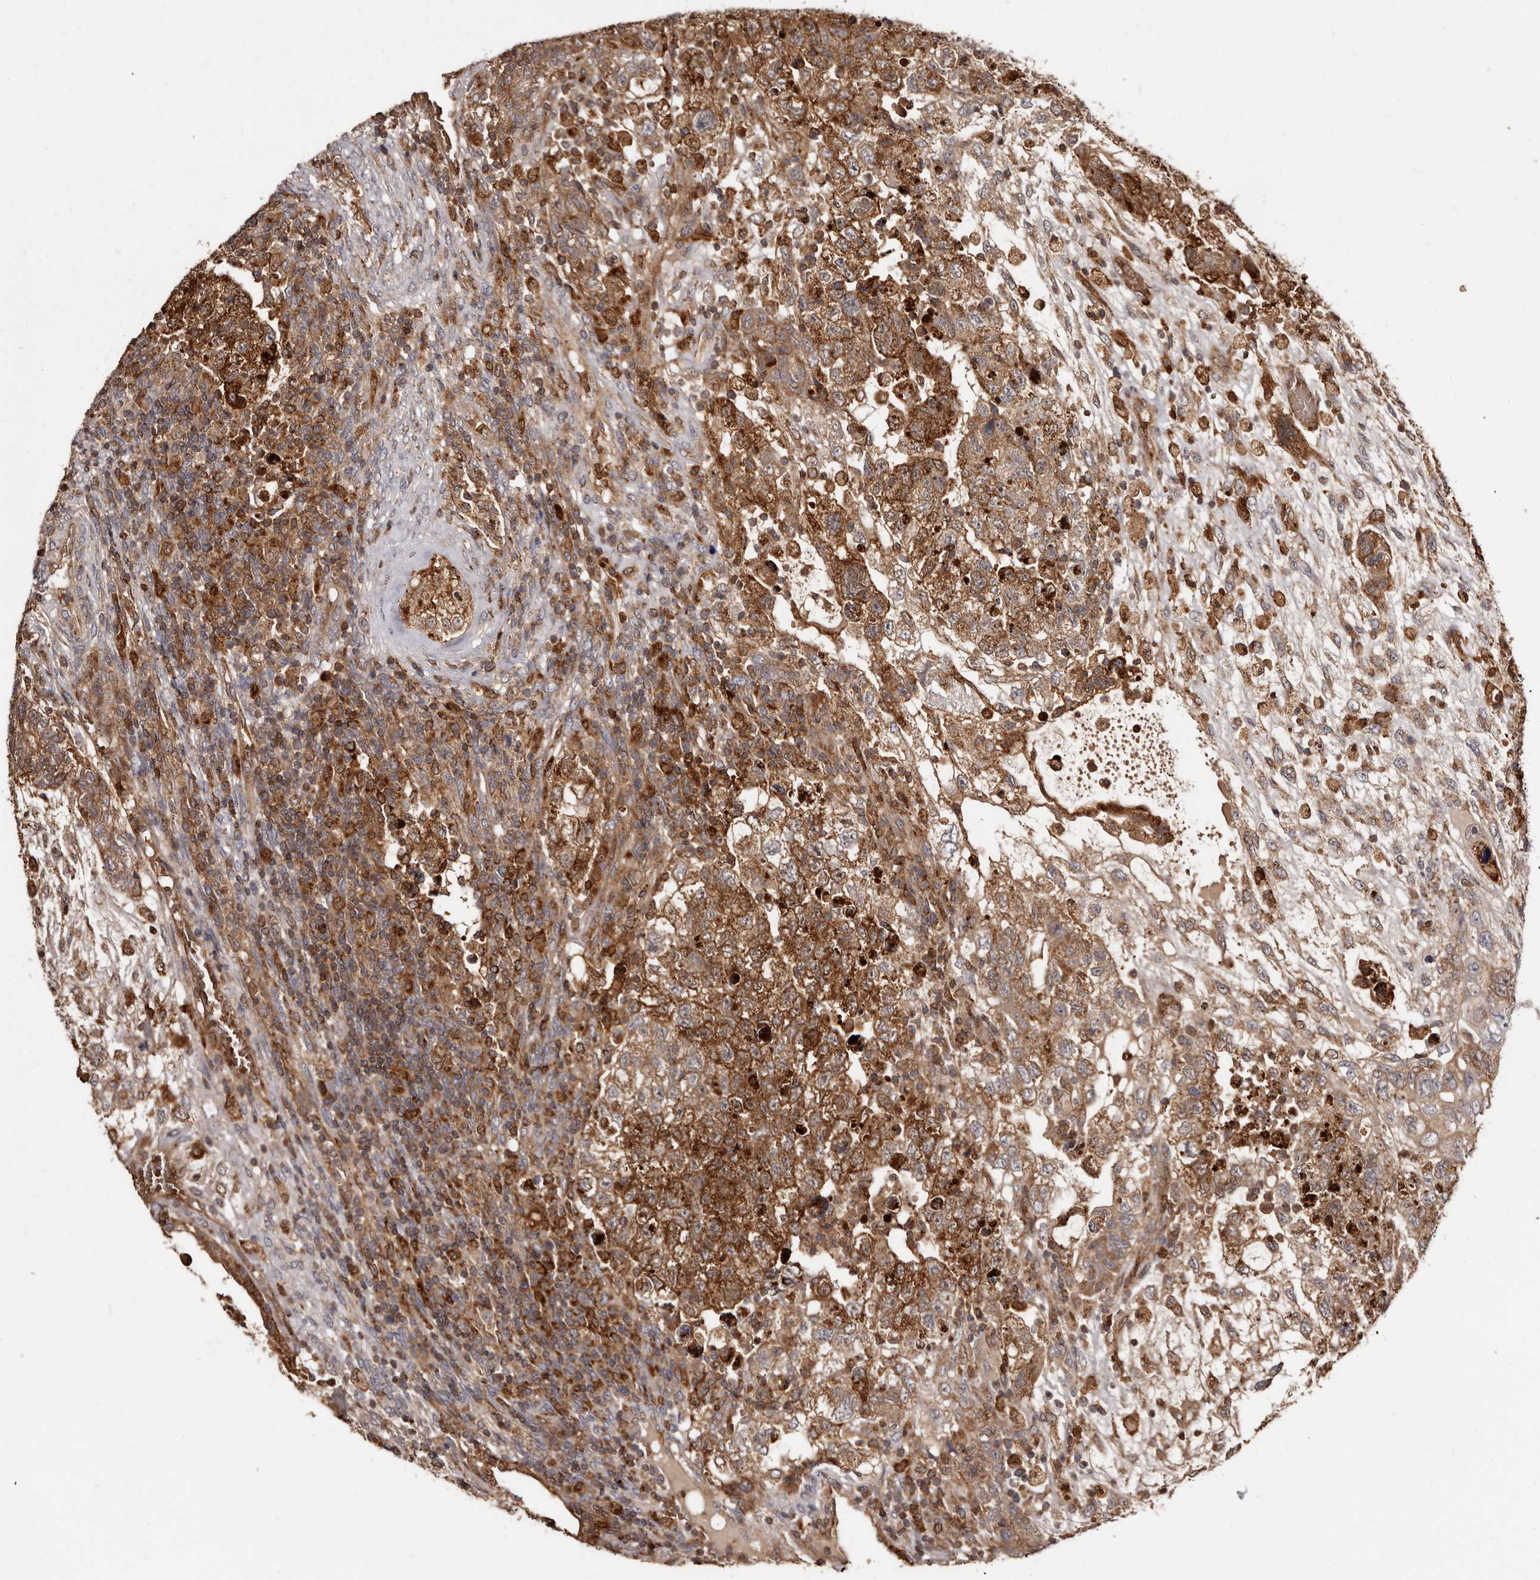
{"staining": {"intensity": "strong", "quantity": ">75%", "location": "cytoplasmic/membranous"}, "tissue": "testis cancer", "cell_type": "Tumor cells", "image_type": "cancer", "snomed": [{"axis": "morphology", "description": "Carcinoma, Embryonal, NOS"}, {"axis": "topography", "description": "Testis"}], "caption": "Immunohistochemistry photomicrograph of neoplastic tissue: human embryonal carcinoma (testis) stained using IHC exhibits high levels of strong protein expression localized specifically in the cytoplasmic/membranous of tumor cells, appearing as a cytoplasmic/membranous brown color.", "gene": "BAX", "patient": {"sex": "male", "age": 36}}